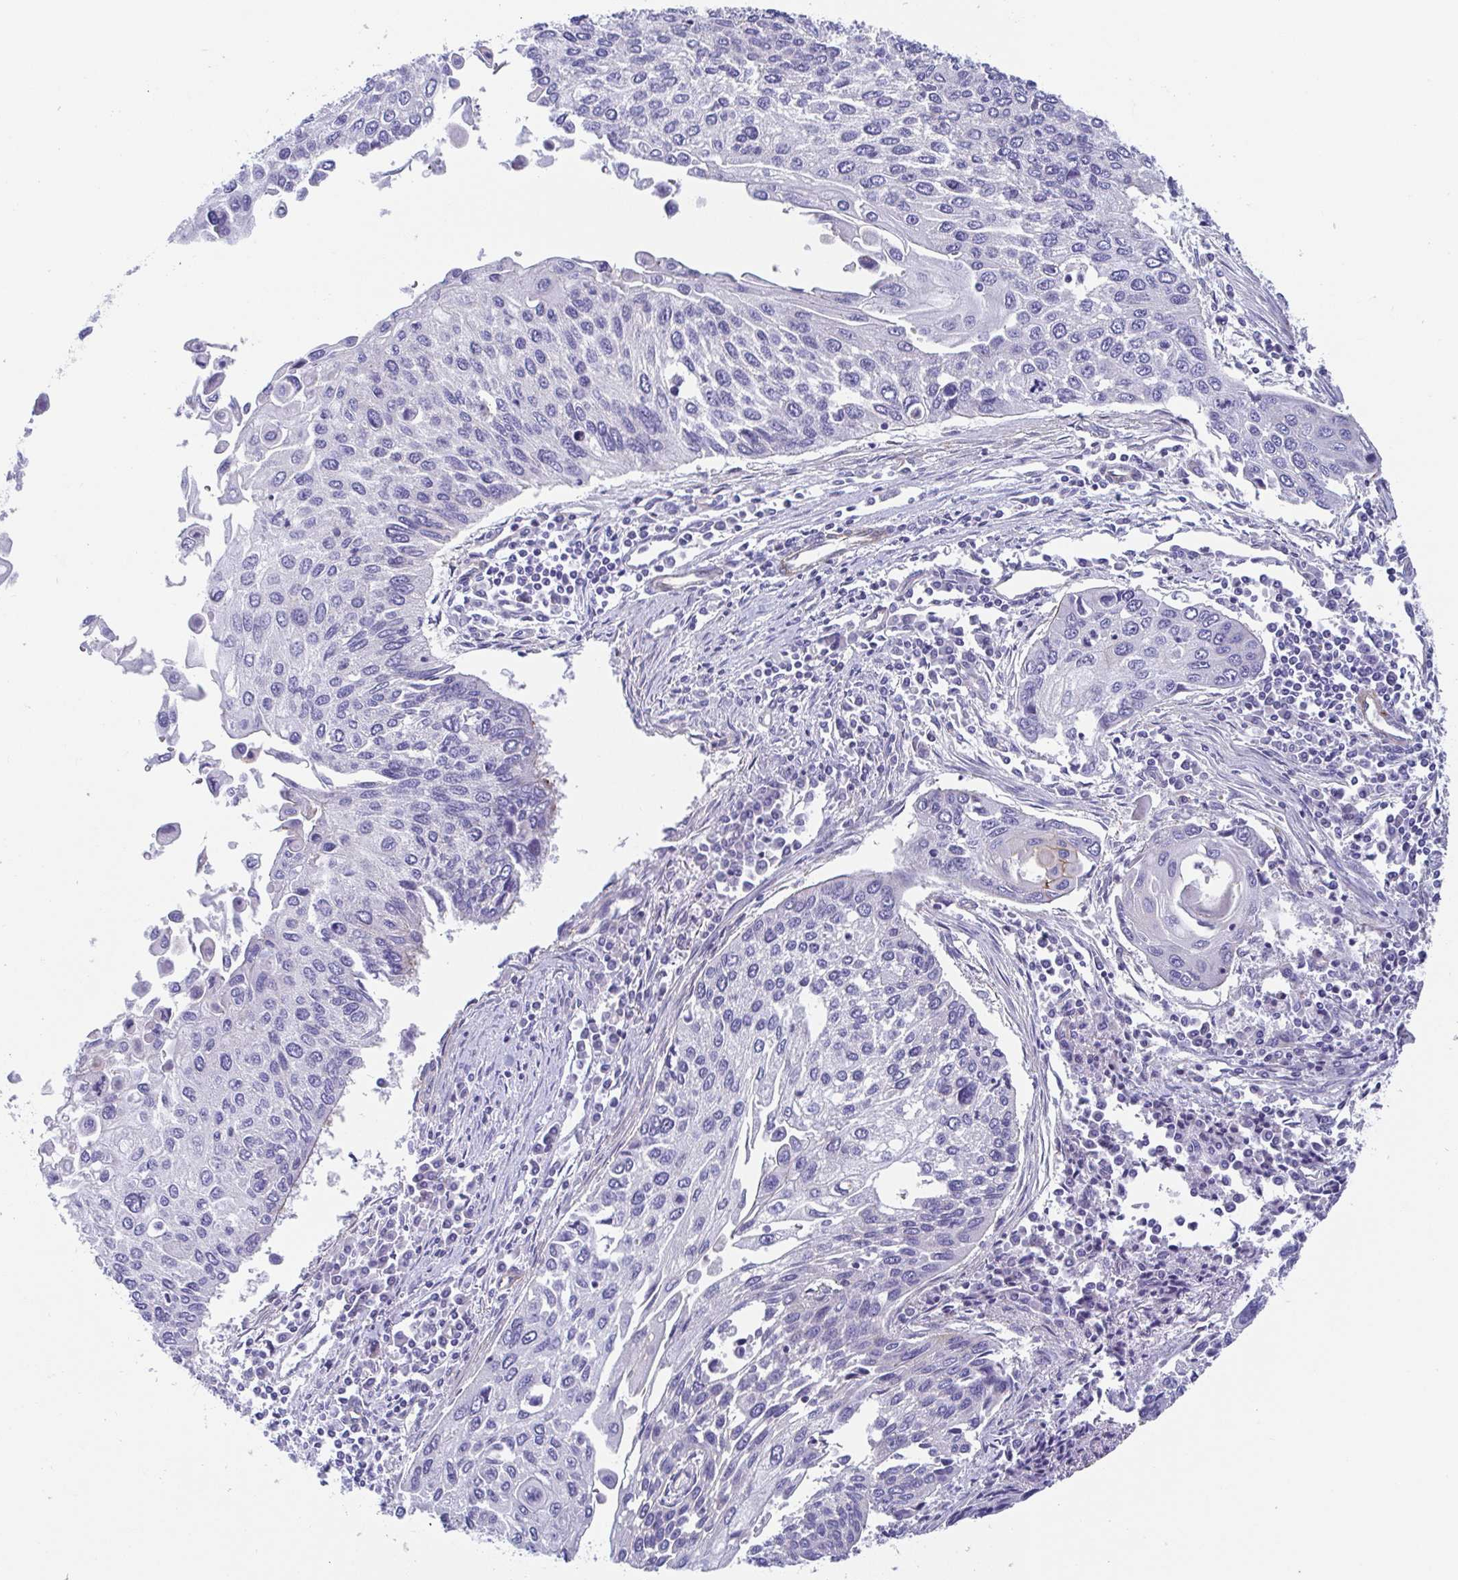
{"staining": {"intensity": "negative", "quantity": "none", "location": "none"}, "tissue": "lung cancer", "cell_type": "Tumor cells", "image_type": "cancer", "snomed": [{"axis": "morphology", "description": "Squamous cell carcinoma, NOS"}, {"axis": "morphology", "description": "Squamous cell carcinoma, metastatic, NOS"}, {"axis": "topography", "description": "Lung"}], "caption": "Tumor cells are negative for protein expression in human lung cancer.", "gene": "TRAM2", "patient": {"sex": "male", "age": 63}}